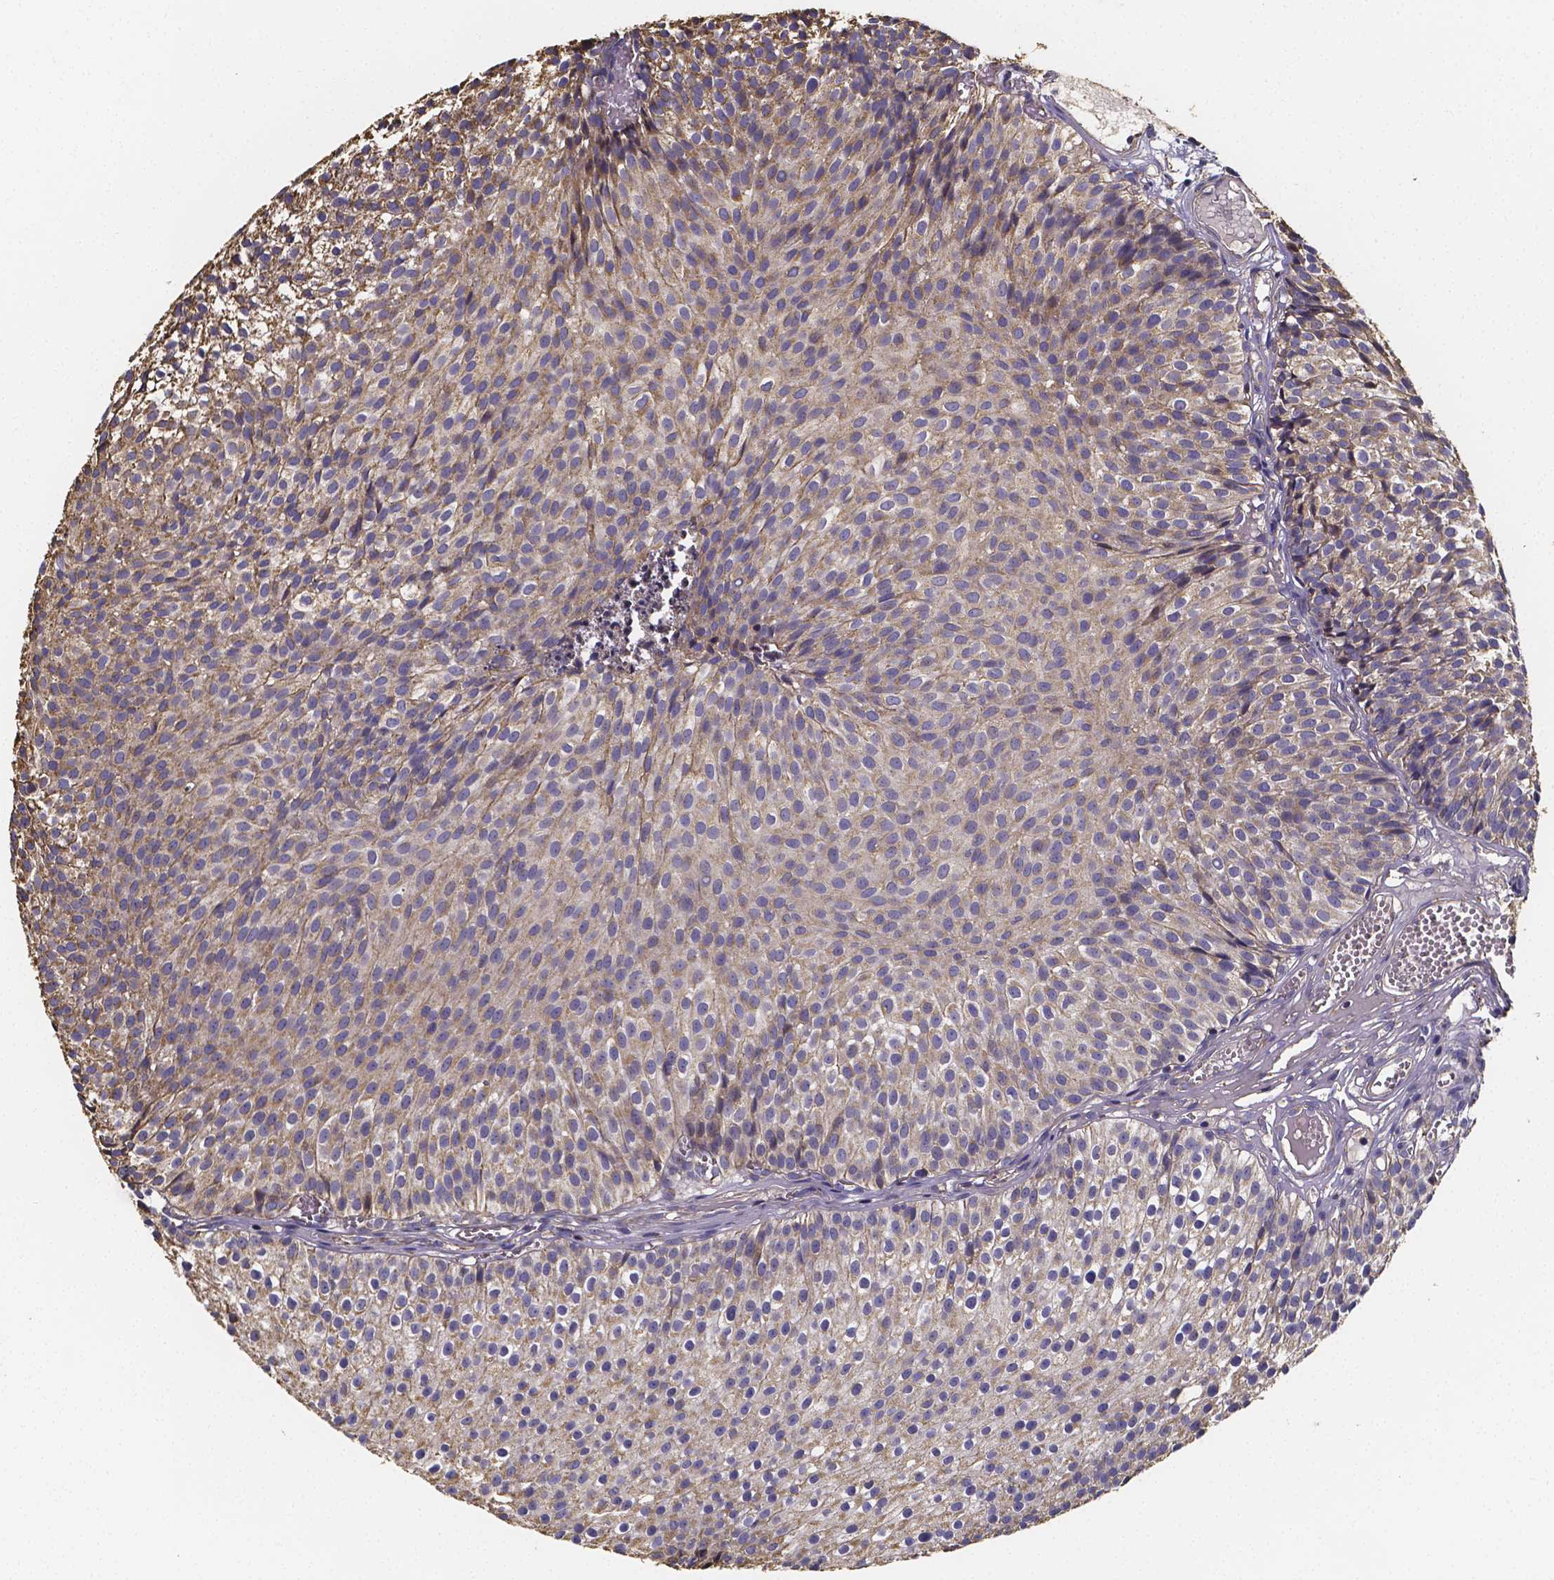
{"staining": {"intensity": "weak", "quantity": ">75%", "location": "cytoplasmic/membranous"}, "tissue": "urothelial cancer", "cell_type": "Tumor cells", "image_type": "cancer", "snomed": [{"axis": "morphology", "description": "Urothelial carcinoma, Low grade"}, {"axis": "topography", "description": "Urinary bladder"}], "caption": "The image demonstrates staining of urothelial carcinoma (low-grade), revealing weak cytoplasmic/membranous protein positivity (brown color) within tumor cells.", "gene": "SLC35D2", "patient": {"sex": "male", "age": 63}}